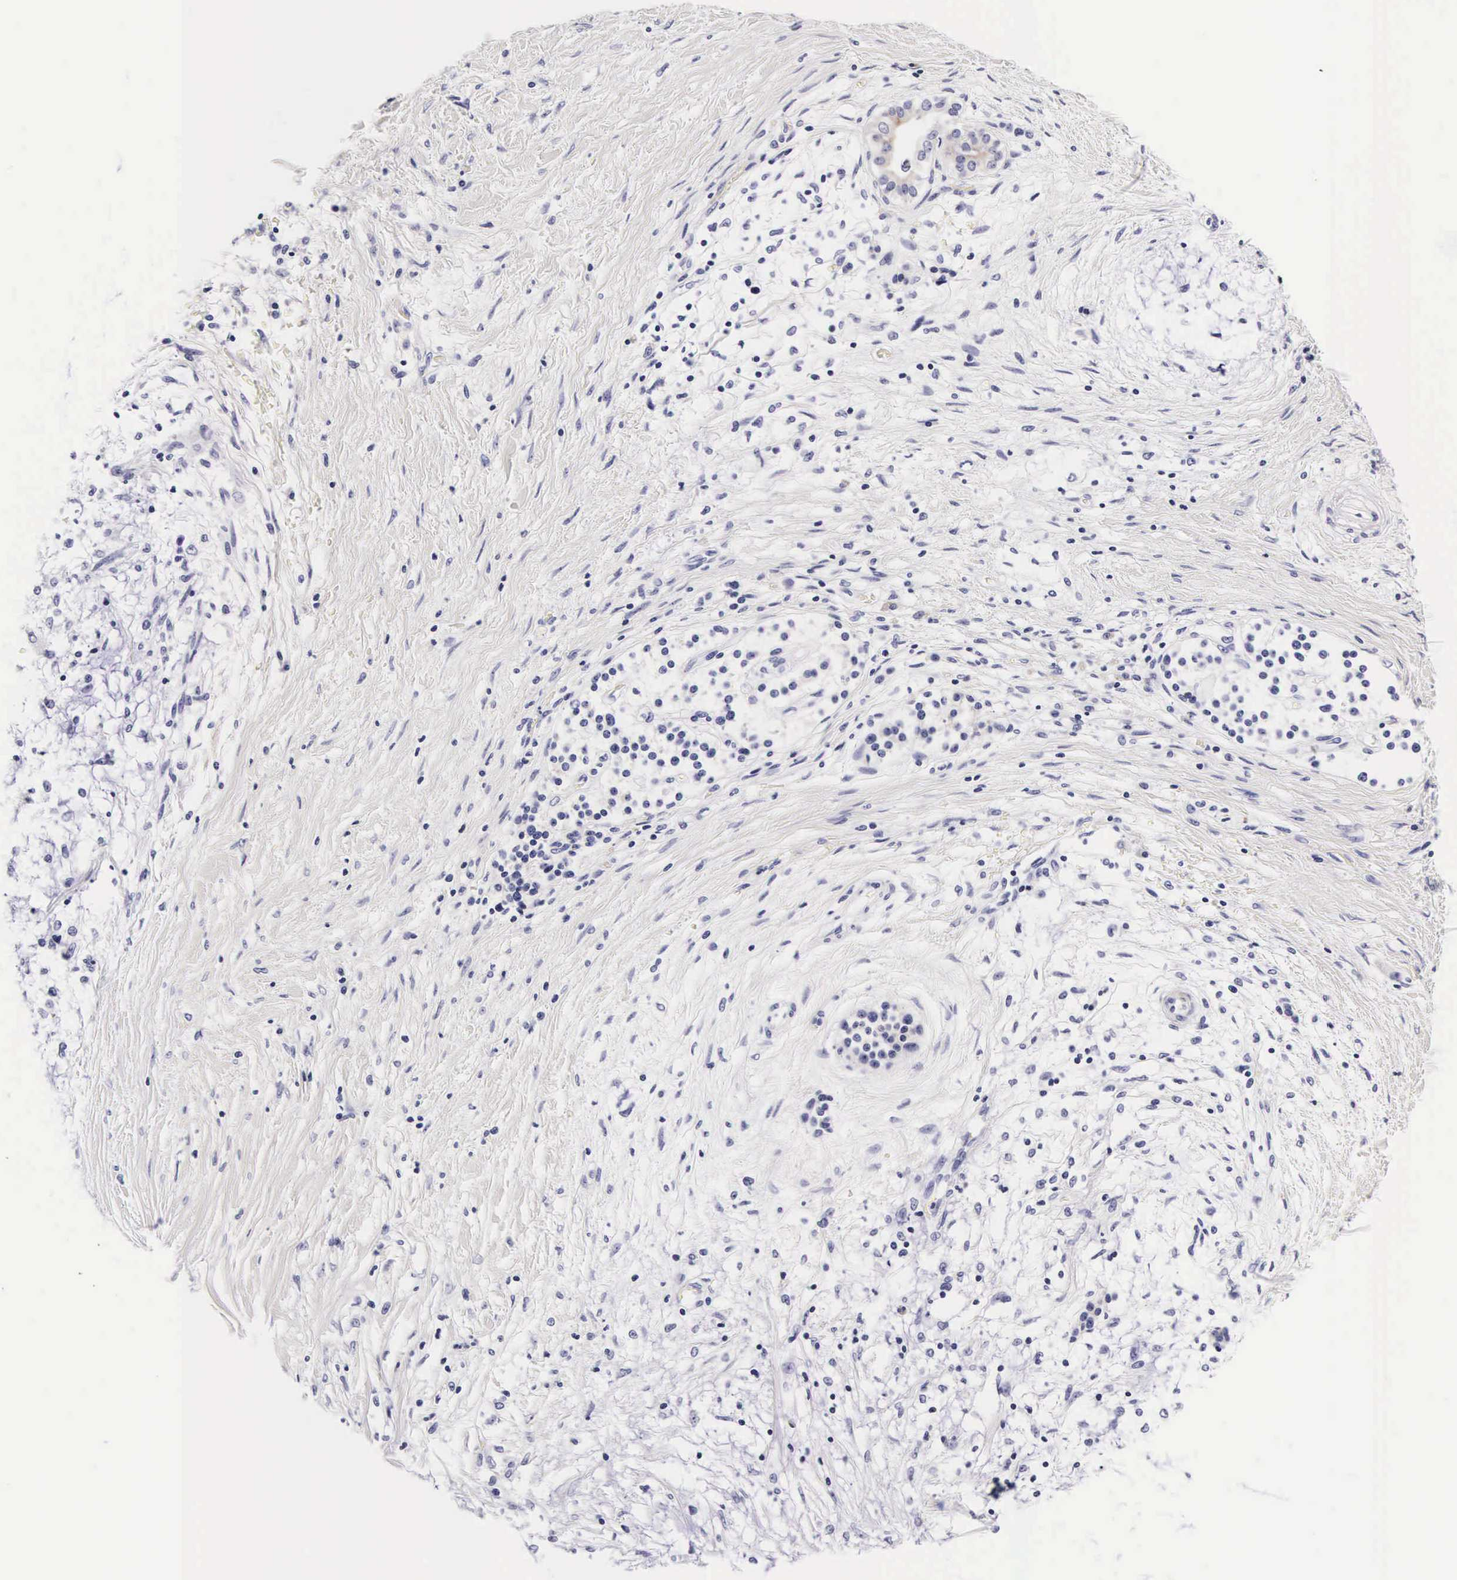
{"staining": {"intensity": "negative", "quantity": "none", "location": "none"}, "tissue": "pancreatic cancer", "cell_type": "Tumor cells", "image_type": "cancer", "snomed": [{"axis": "morphology", "description": "Adenocarcinoma, NOS"}, {"axis": "topography", "description": "Pancreas"}], "caption": "Immunohistochemistry (IHC) of pancreatic cancer reveals no staining in tumor cells.", "gene": "UPRT", "patient": {"sex": "female", "age": 64}}